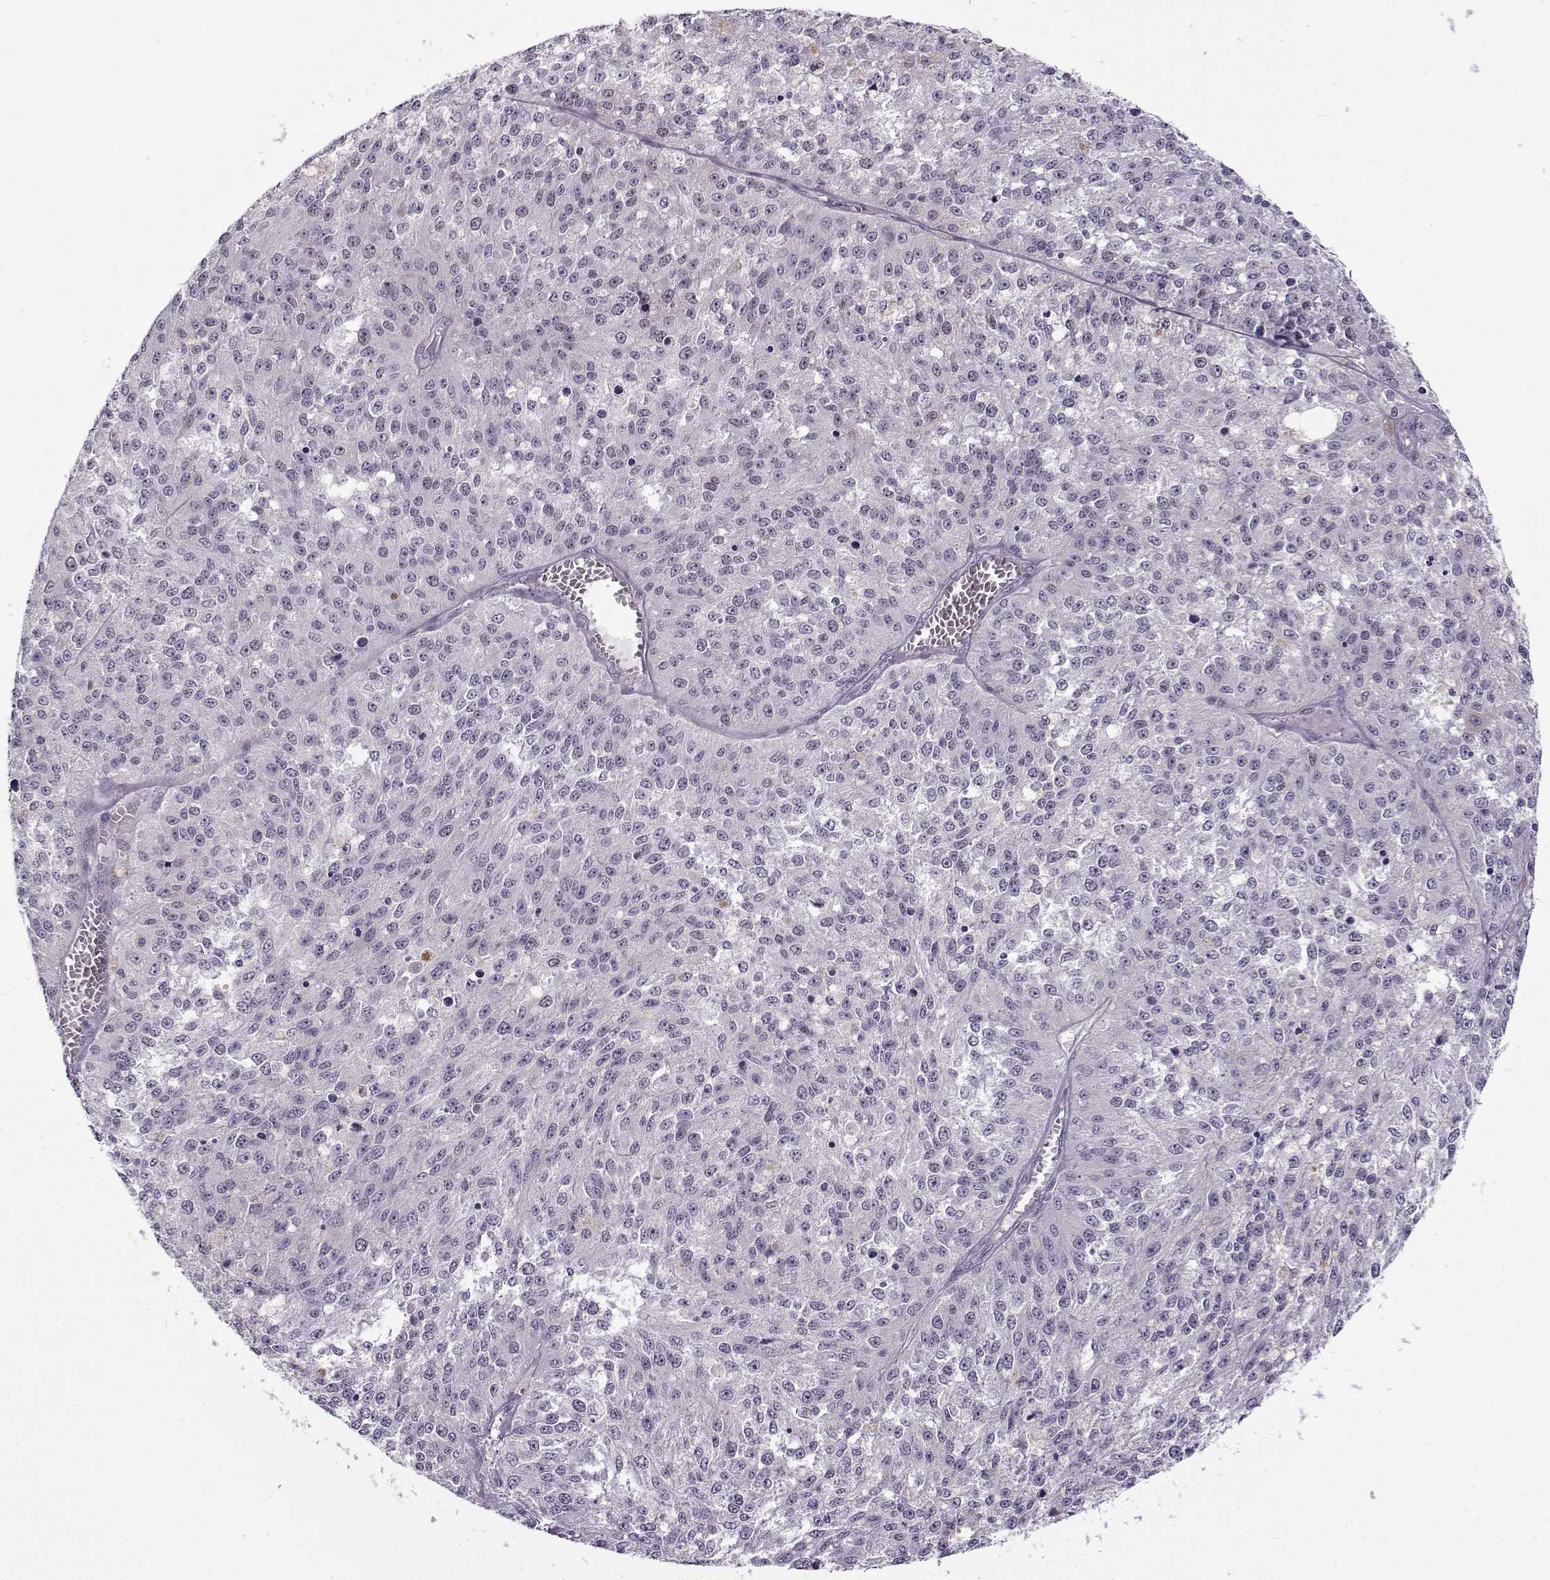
{"staining": {"intensity": "negative", "quantity": "none", "location": "none"}, "tissue": "melanoma", "cell_type": "Tumor cells", "image_type": "cancer", "snomed": [{"axis": "morphology", "description": "Malignant melanoma, Metastatic site"}, {"axis": "topography", "description": "Lymph node"}], "caption": "IHC micrograph of neoplastic tissue: human malignant melanoma (metastatic site) stained with DAB (3,3'-diaminobenzidine) exhibits no significant protein positivity in tumor cells.", "gene": "BACH1", "patient": {"sex": "female", "age": 64}}